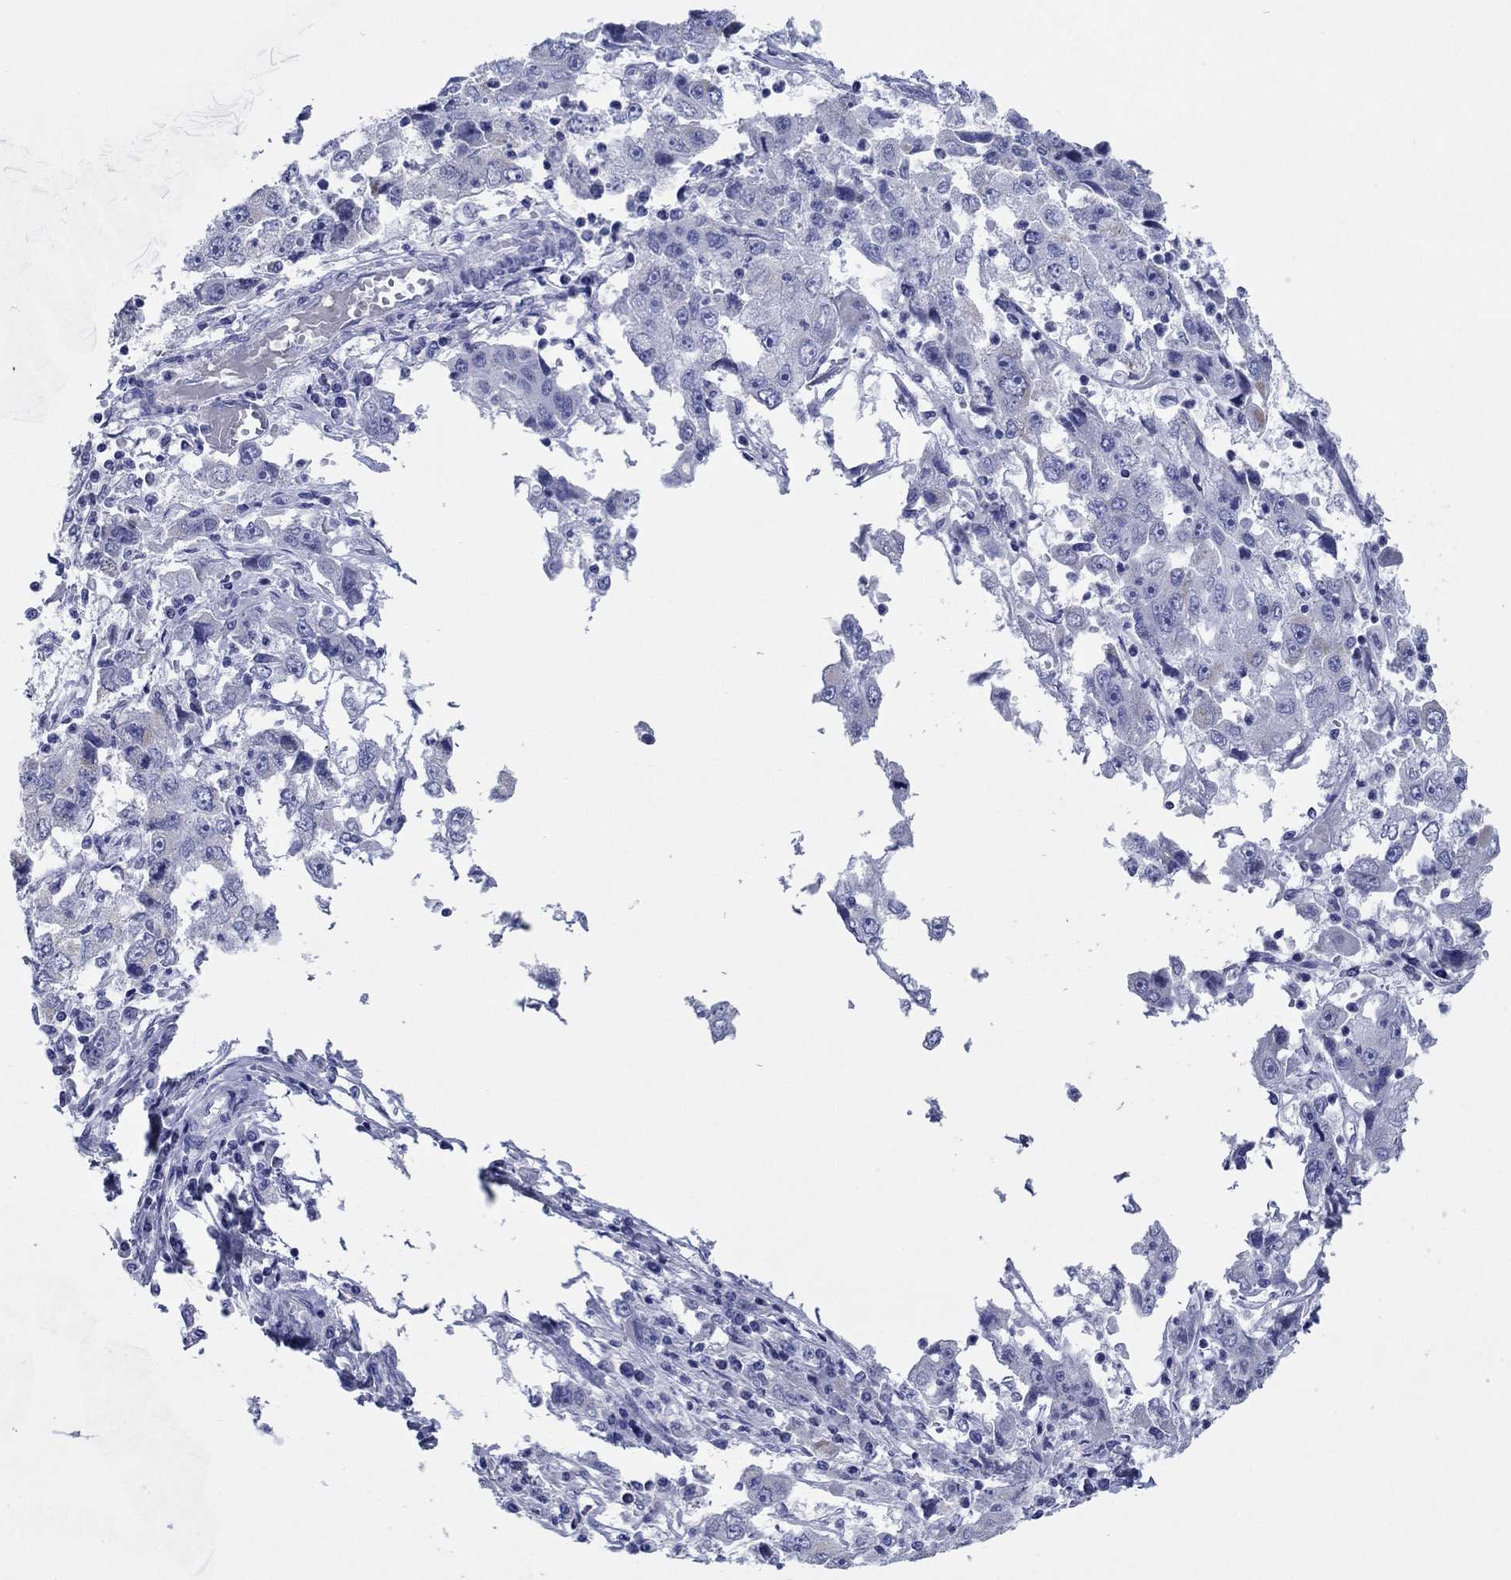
{"staining": {"intensity": "negative", "quantity": "none", "location": "none"}, "tissue": "cervical cancer", "cell_type": "Tumor cells", "image_type": "cancer", "snomed": [{"axis": "morphology", "description": "Squamous cell carcinoma, NOS"}, {"axis": "topography", "description": "Cervix"}], "caption": "Immunohistochemistry (IHC) image of neoplastic tissue: cervical squamous cell carcinoma stained with DAB exhibits no significant protein expression in tumor cells.", "gene": "HCRT", "patient": {"sex": "female", "age": 36}}